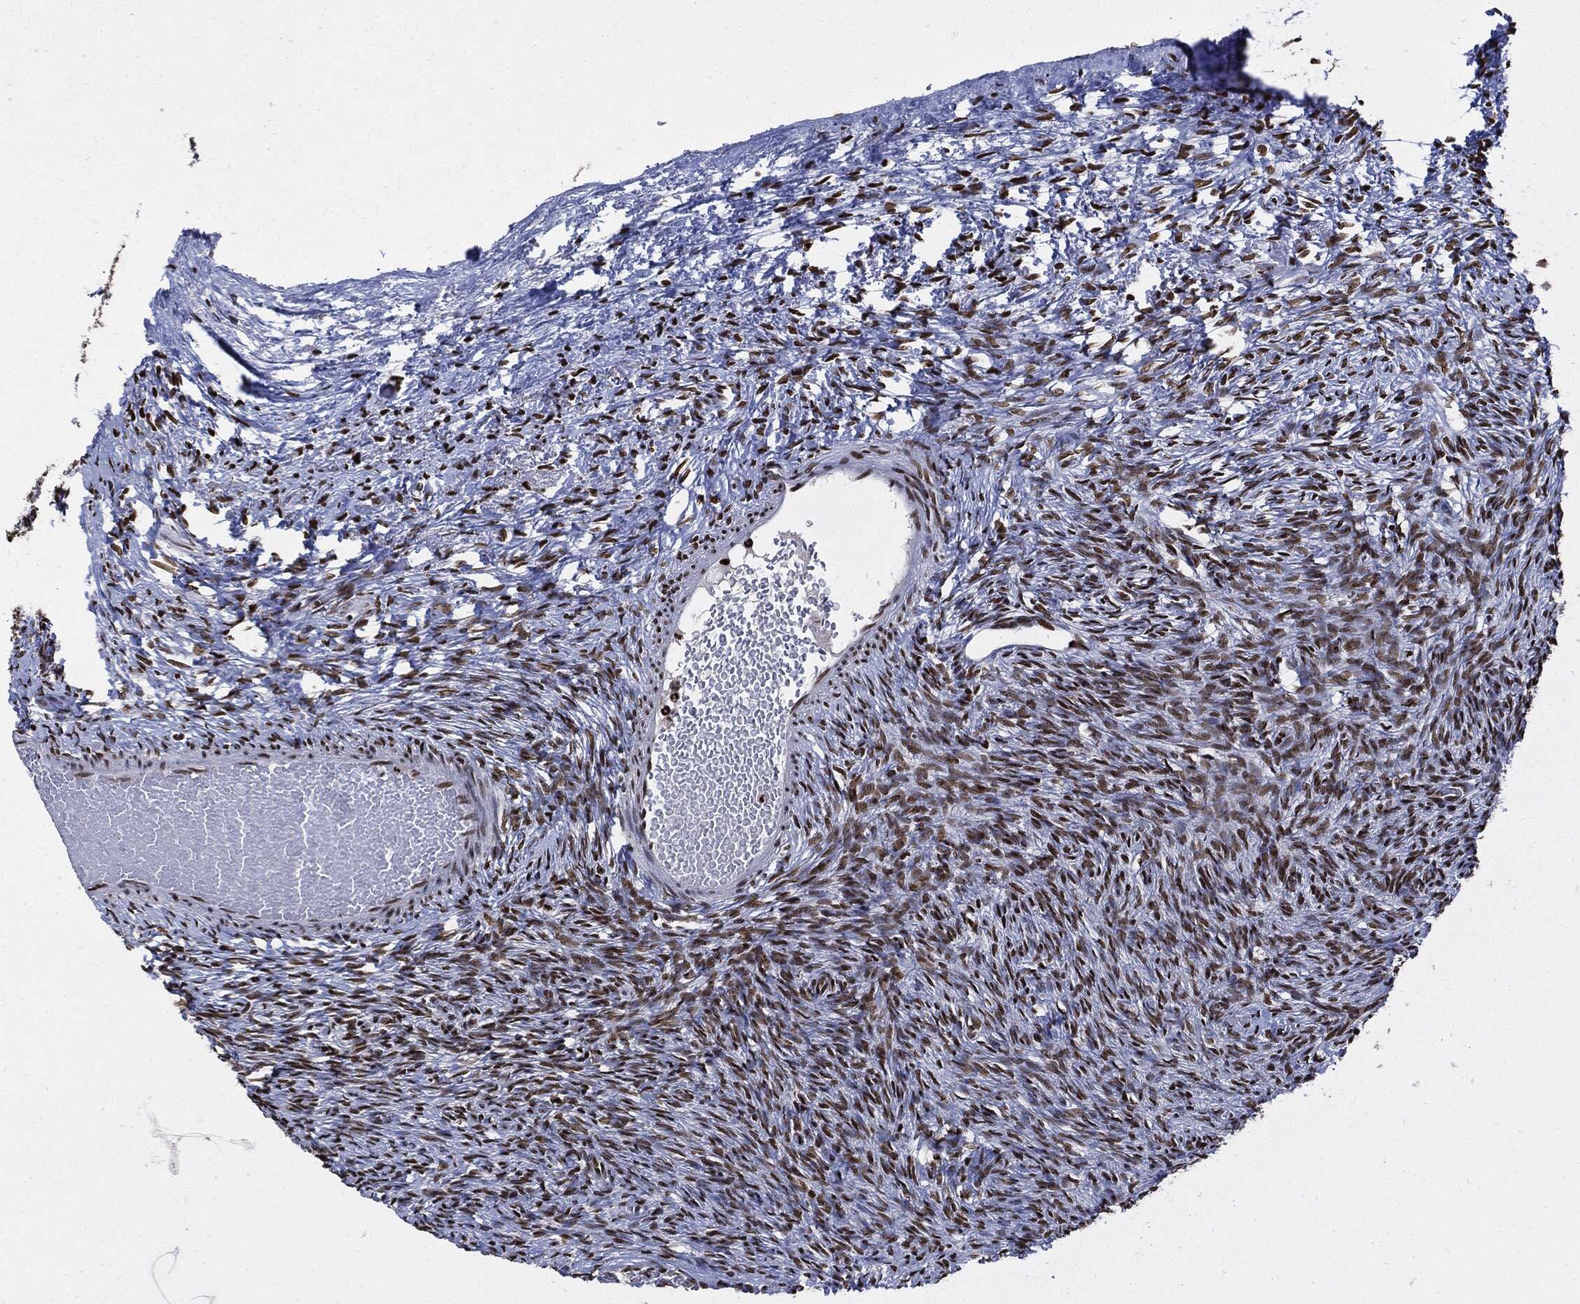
{"staining": {"intensity": "strong", "quantity": ">75%", "location": "nuclear"}, "tissue": "ovary", "cell_type": "Follicle cells", "image_type": "normal", "snomed": [{"axis": "morphology", "description": "Normal tissue, NOS"}, {"axis": "topography", "description": "Ovary"}], "caption": "Ovary stained with a brown dye exhibits strong nuclear positive staining in approximately >75% of follicle cells.", "gene": "PCNA", "patient": {"sex": "female", "age": 39}}